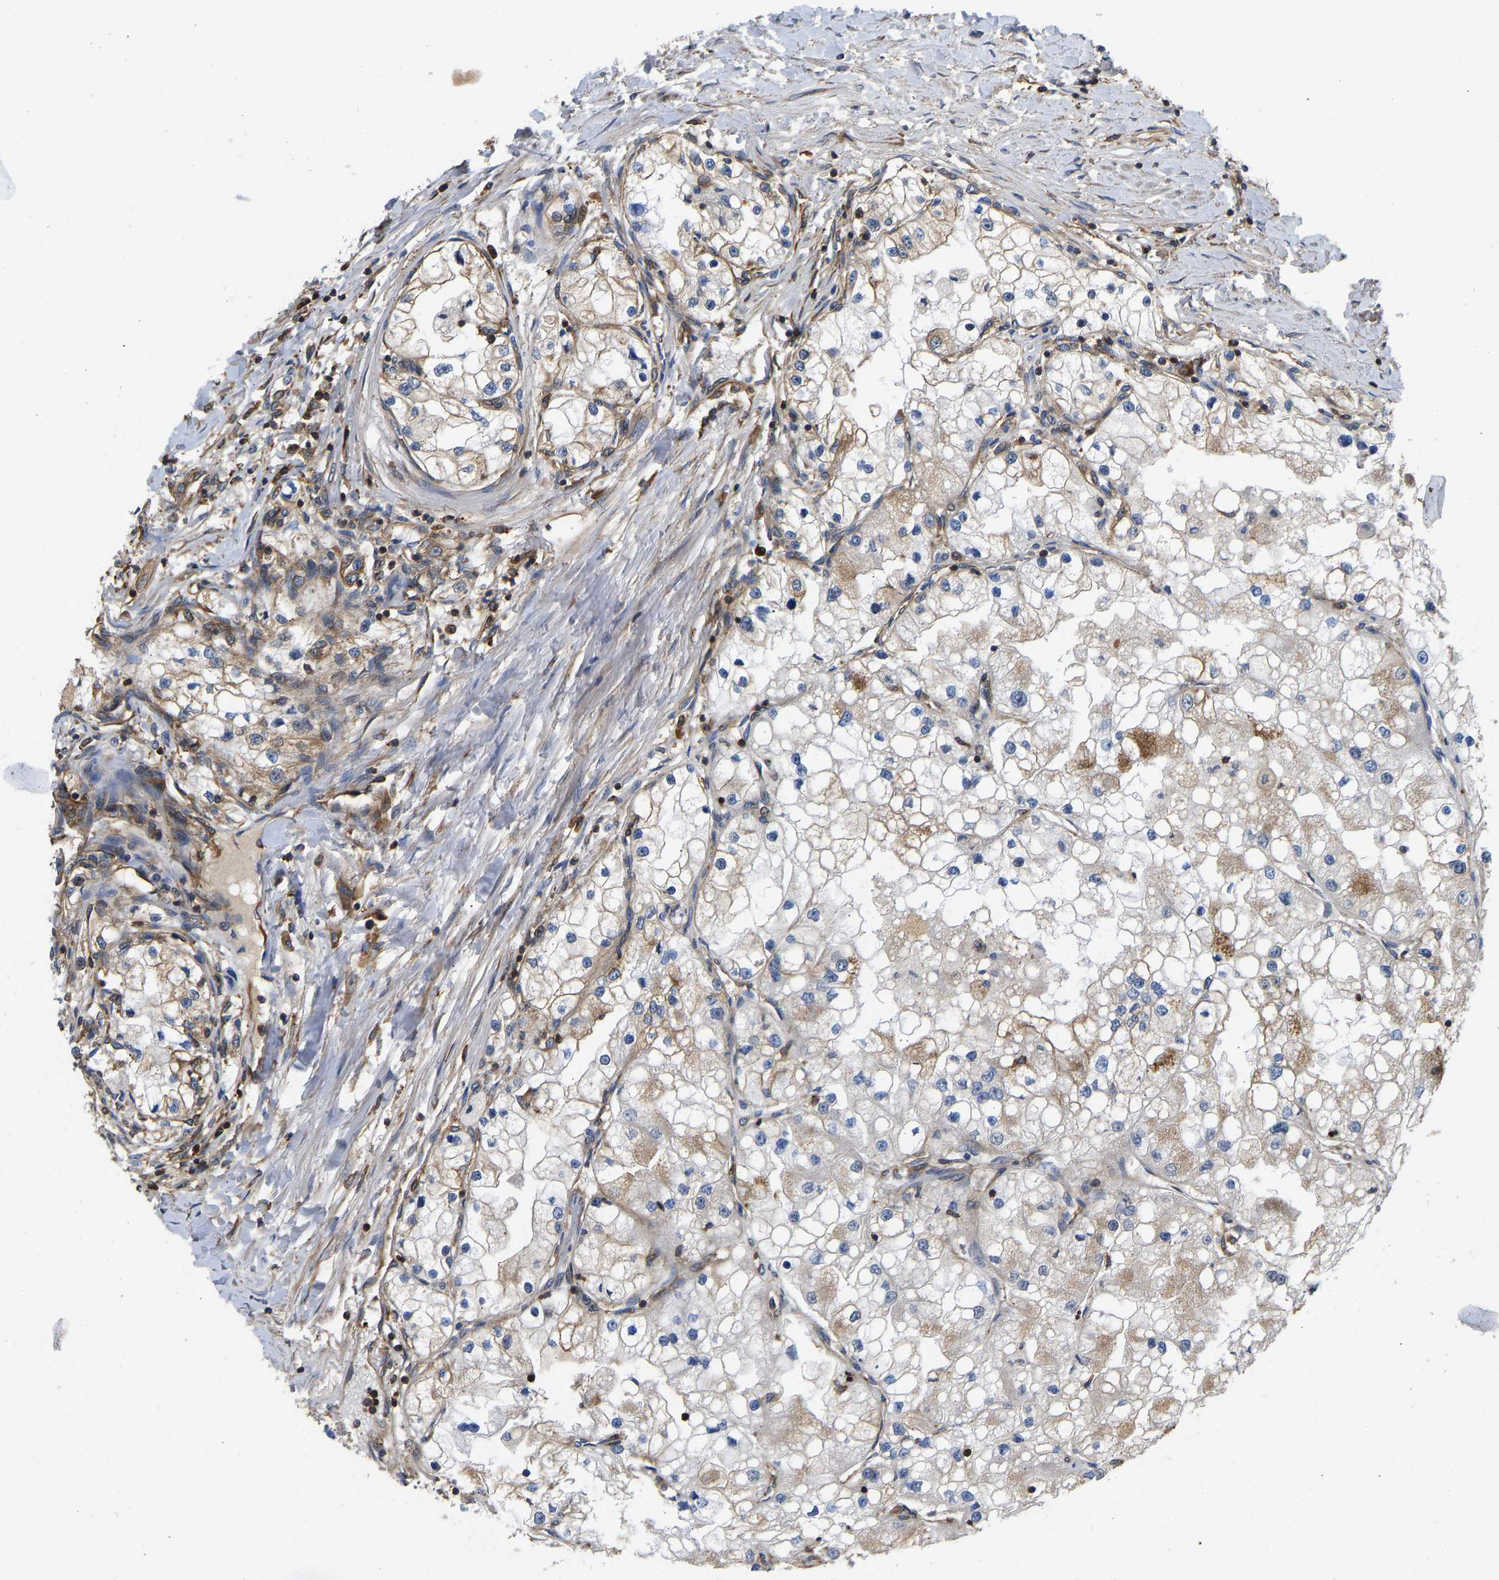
{"staining": {"intensity": "moderate", "quantity": "<25%", "location": "cytoplasmic/membranous"}, "tissue": "renal cancer", "cell_type": "Tumor cells", "image_type": "cancer", "snomed": [{"axis": "morphology", "description": "Adenocarcinoma, NOS"}, {"axis": "topography", "description": "Kidney"}], "caption": "The immunohistochemical stain shows moderate cytoplasmic/membranous positivity in tumor cells of adenocarcinoma (renal) tissue. (brown staining indicates protein expression, while blue staining denotes nuclei).", "gene": "RASGRF2", "patient": {"sex": "male", "age": 68}}